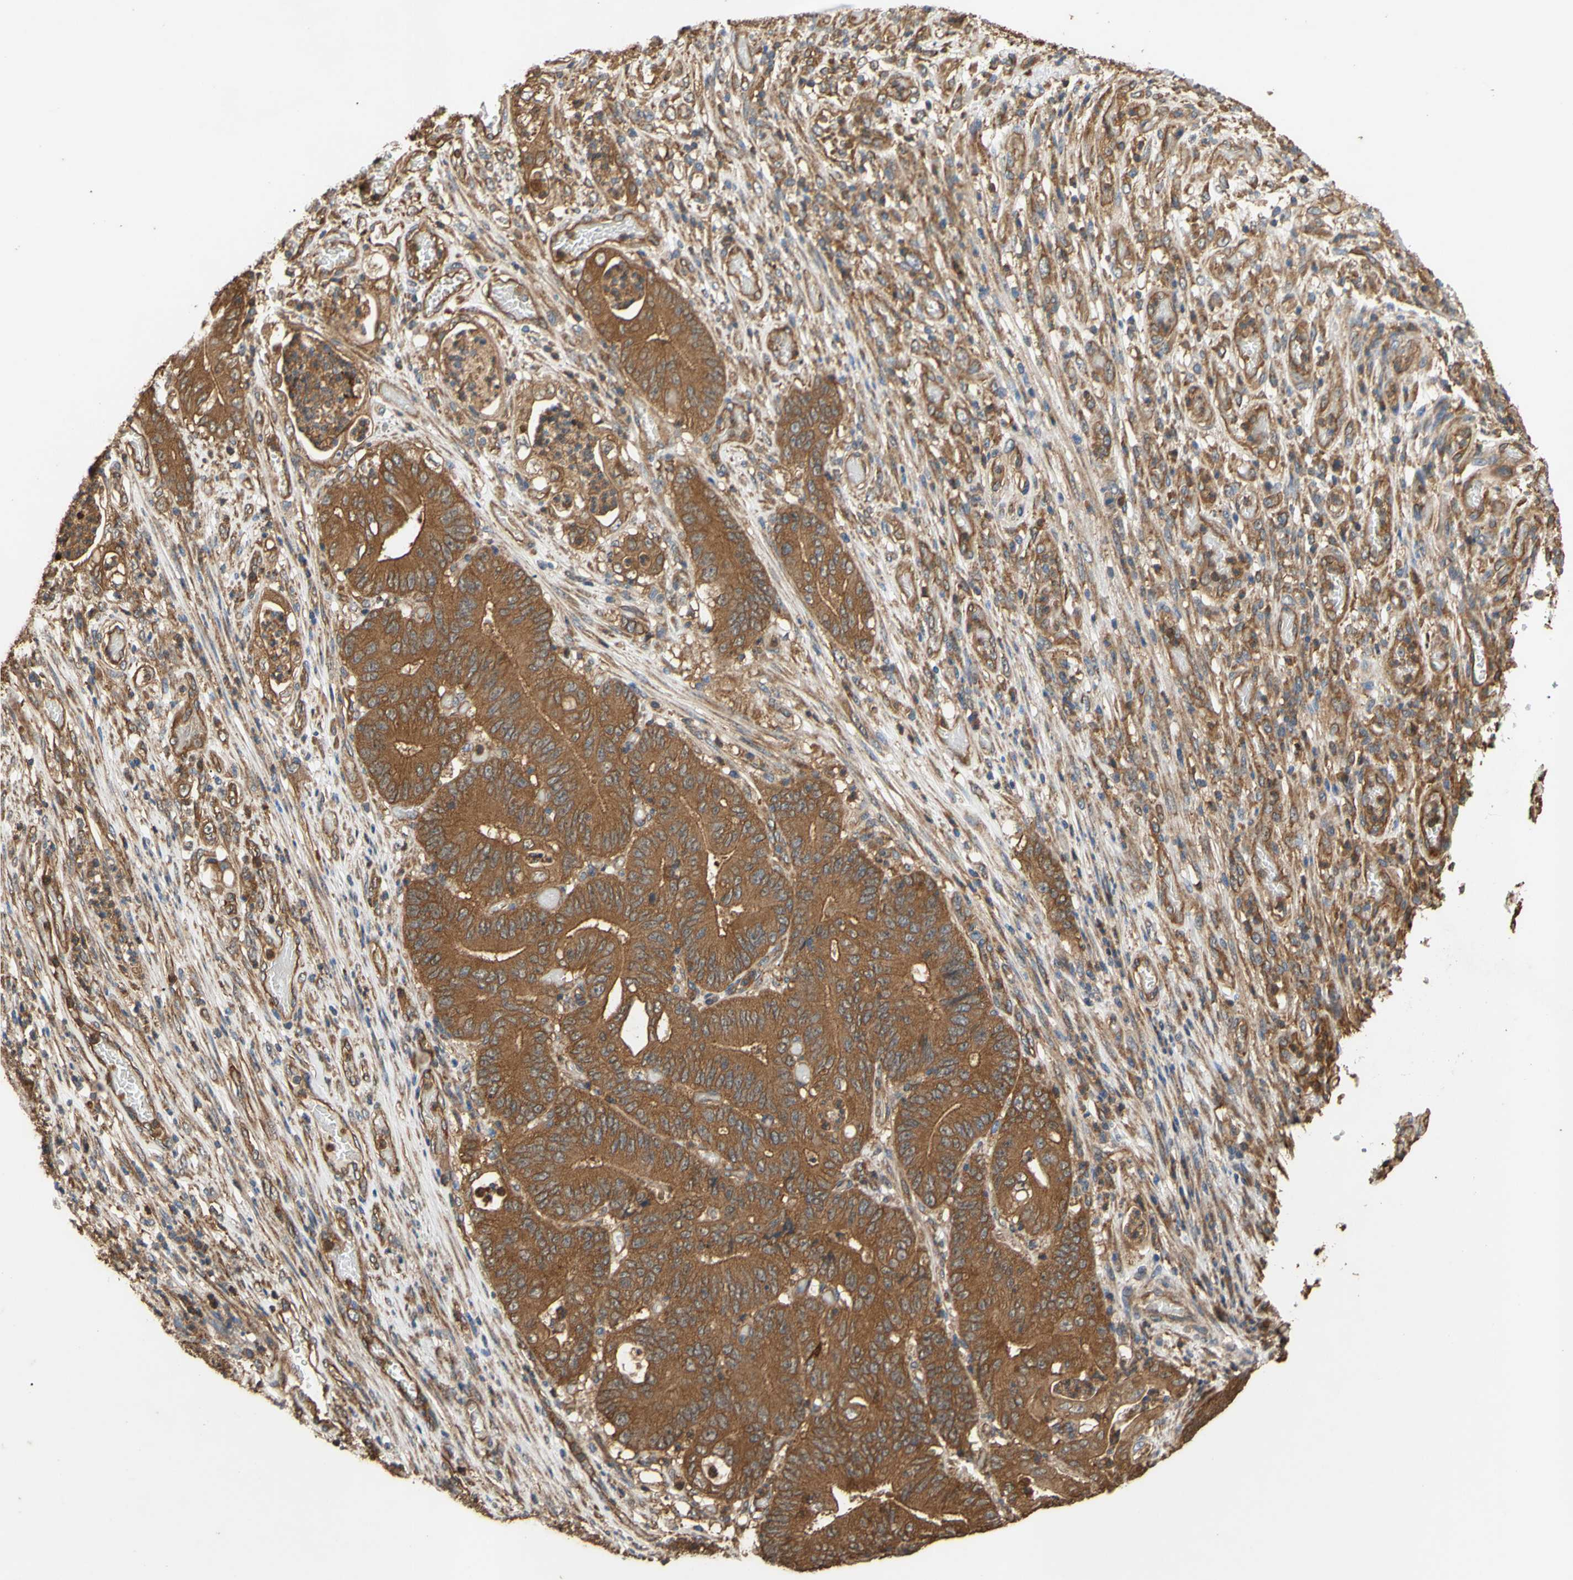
{"staining": {"intensity": "strong", "quantity": ">75%", "location": "cytoplasmic/membranous"}, "tissue": "stomach cancer", "cell_type": "Tumor cells", "image_type": "cancer", "snomed": [{"axis": "morphology", "description": "Adenocarcinoma, NOS"}, {"axis": "topography", "description": "Stomach"}], "caption": "Stomach cancer (adenocarcinoma) tissue displays strong cytoplasmic/membranous expression in approximately >75% of tumor cells, visualized by immunohistochemistry. (brown staining indicates protein expression, while blue staining denotes nuclei).", "gene": "CTTN", "patient": {"sex": "female", "age": 73}}